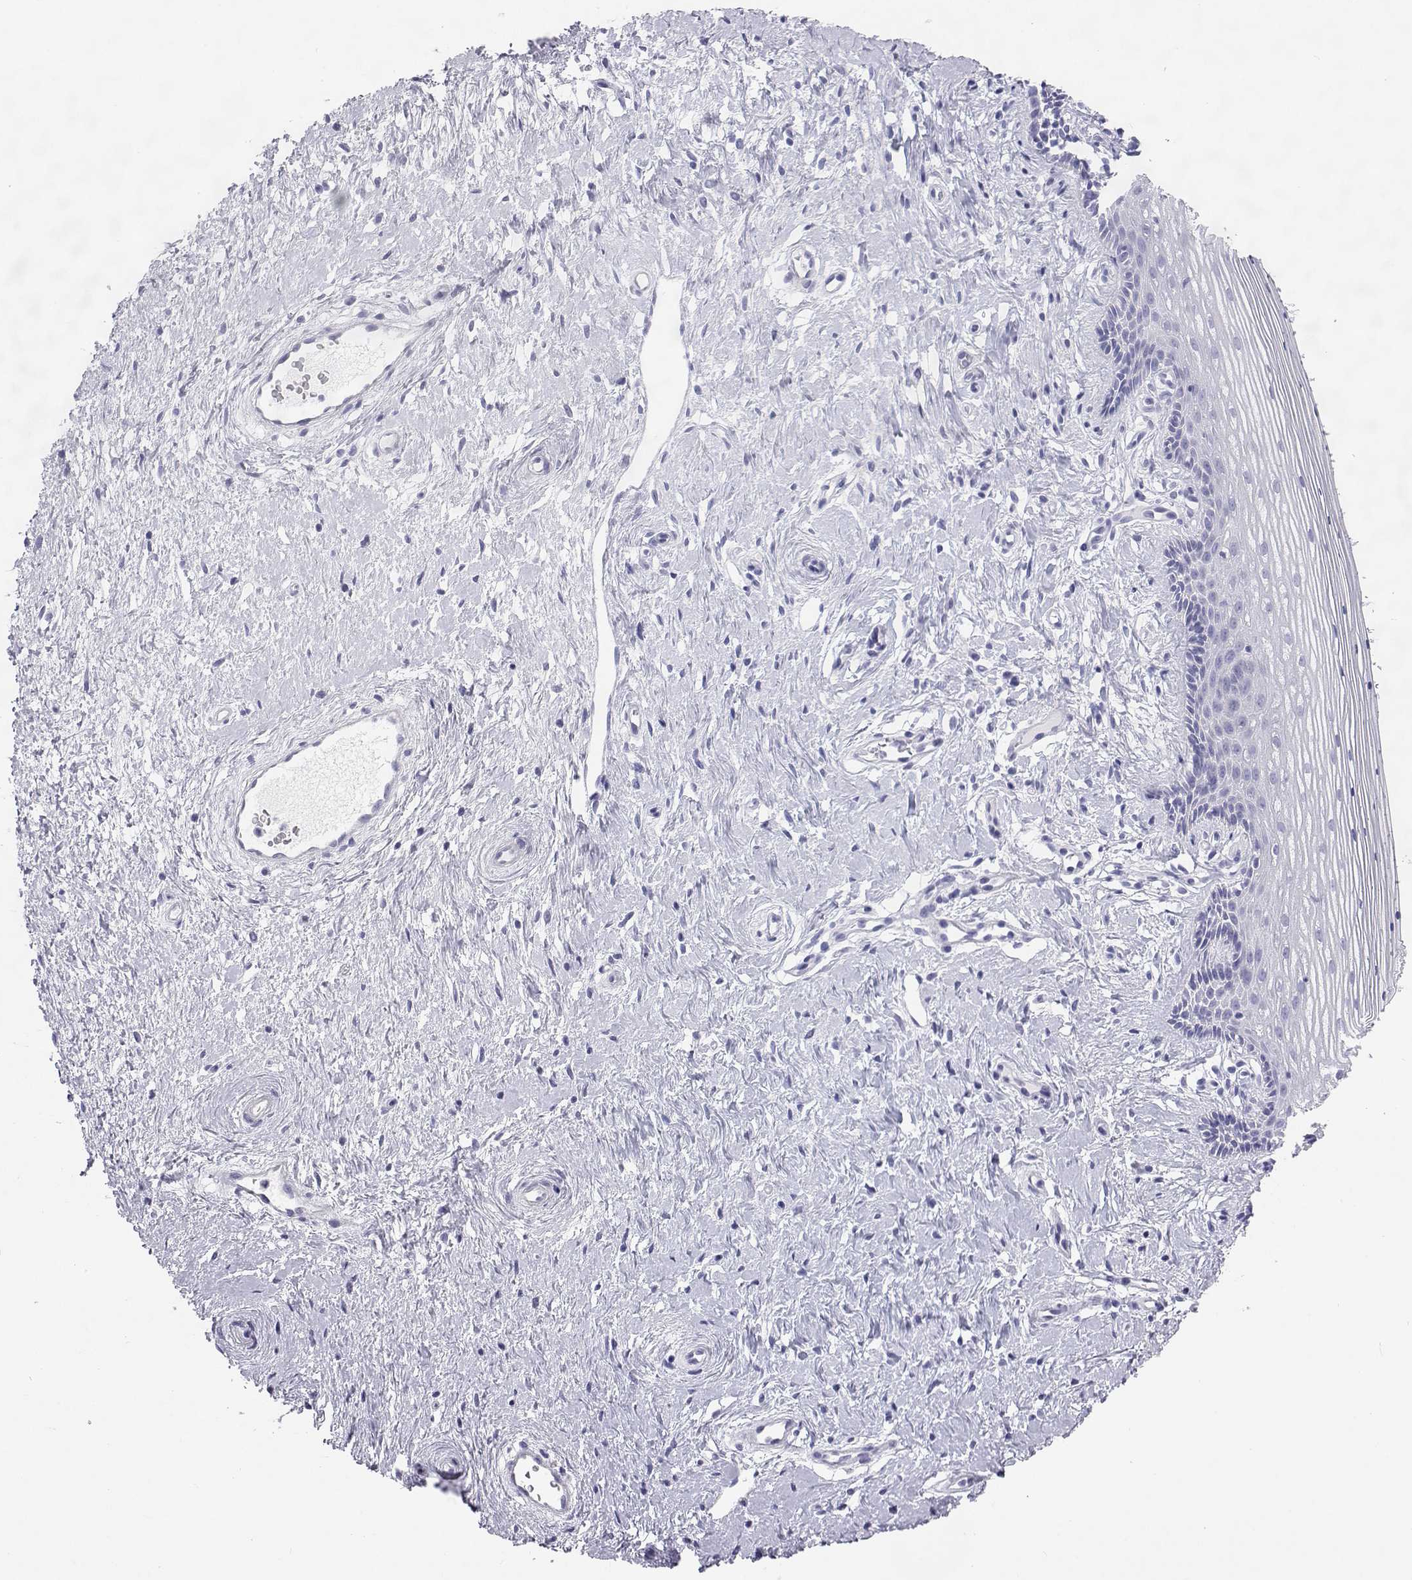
{"staining": {"intensity": "negative", "quantity": "none", "location": "none"}, "tissue": "vagina", "cell_type": "Squamous epithelial cells", "image_type": "normal", "snomed": [{"axis": "morphology", "description": "Normal tissue, NOS"}, {"axis": "topography", "description": "Vagina"}], "caption": "IHC image of normal vagina: vagina stained with DAB (3,3'-diaminobenzidine) exhibits no significant protein expression in squamous epithelial cells. (DAB immunohistochemistry with hematoxylin counter stain).", "gene": "PLIN4", "patient": {"sex": "female", "age": 42}}